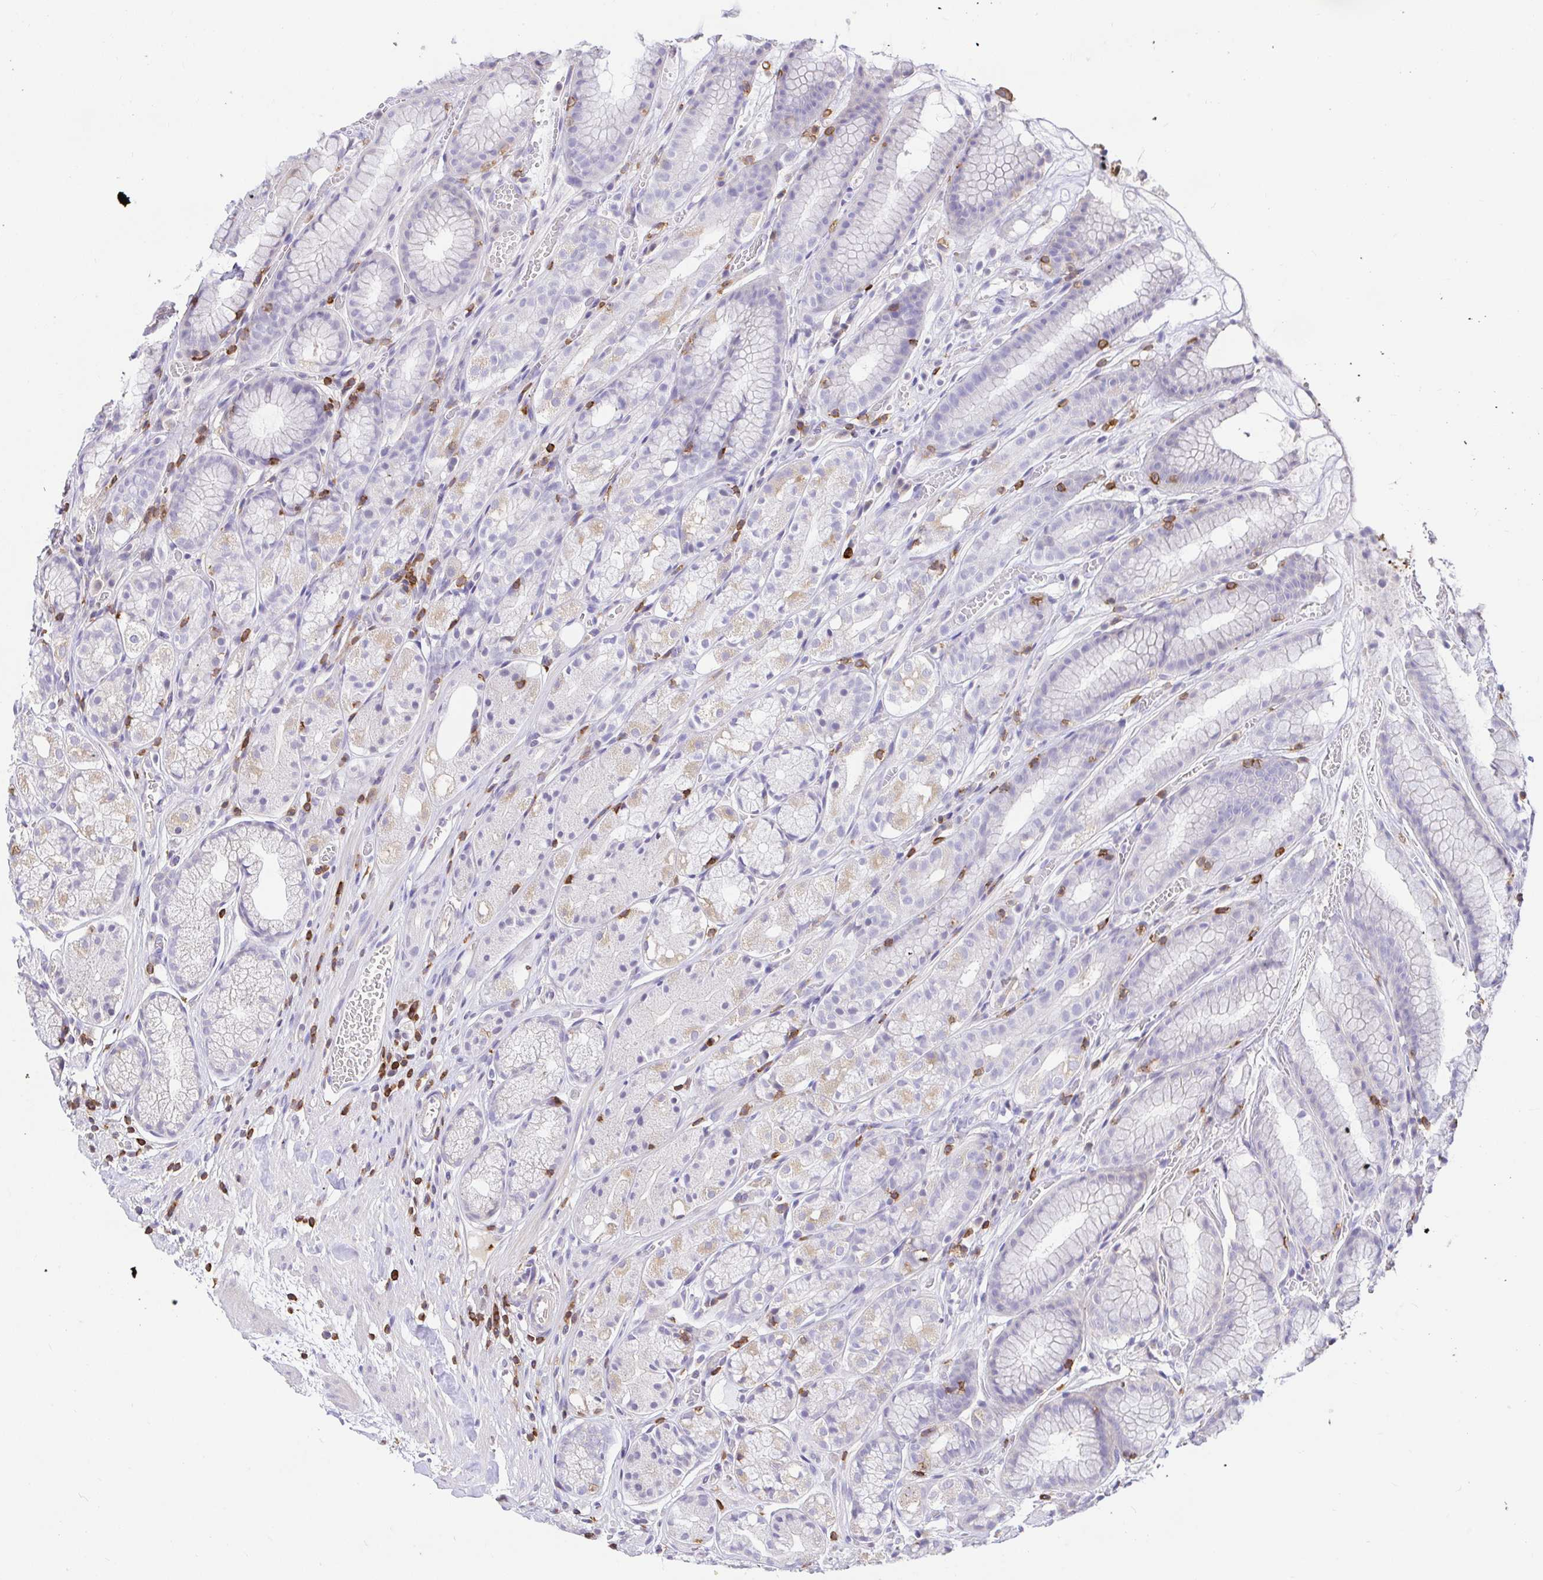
{"staining": {"intensity": "weak", "quantity": "<25%", "location": "cytoplasmic/membranous"}, "tissue": "stomach", "cell_type": "Glandular cells", "image_type": "normal", "snomed": [{"axis": "morphology", "description": "Normal tissue, NOS"}, {"axis": "topography", "description": "Smooth muscle"}, {"axis": "topography", "description": "Stomach"}], "caption": "Immunohistochemistry (IHC) histopathology image of benign stomach: stomach stained with DAB (3,3'-diaminobenzidine) displays no significant protein expression in glandular cells. (DAB (3,3'-diaminobenzidine) immunohistochemistry (IHC), high magnification).", "gene": "SKAP1", "patient": {"sex": "male", "age": 70}}